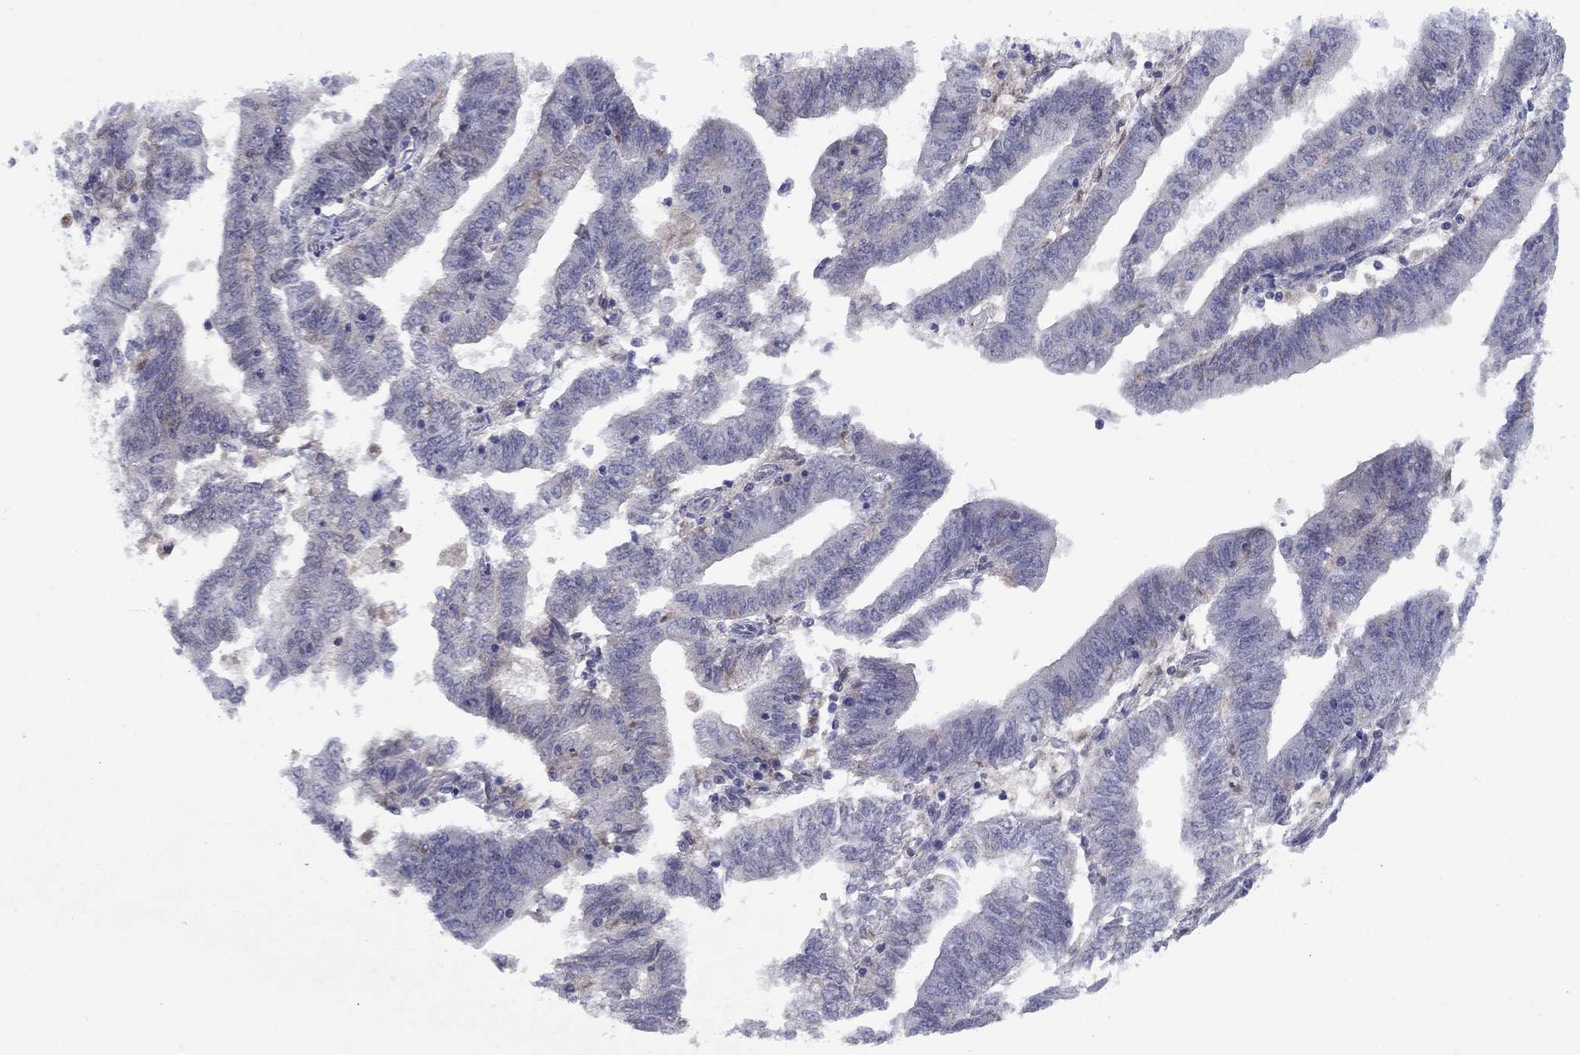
{"staining": {"intensity": "negative", "quantity": "none", "location": "none"}, "tissue": "endometrial cancer", "cell_type": "Tumor cells", "image_type": "cancer", "snomed": [{"axis": "morphology", "description": "Adenocarcinoma, NOS"}, {"axis": "topography", "description": "Endometrium"}], "caption": "An immunohistochemistry photomicrograph of endometrial cancer (adenocarcinoma) is shown. There is no staining in tumor cells of endometrial cancer (adenocarcinoma).", "gene": "CACNA1A", "patient": {"sex": "female", "age": 82}}